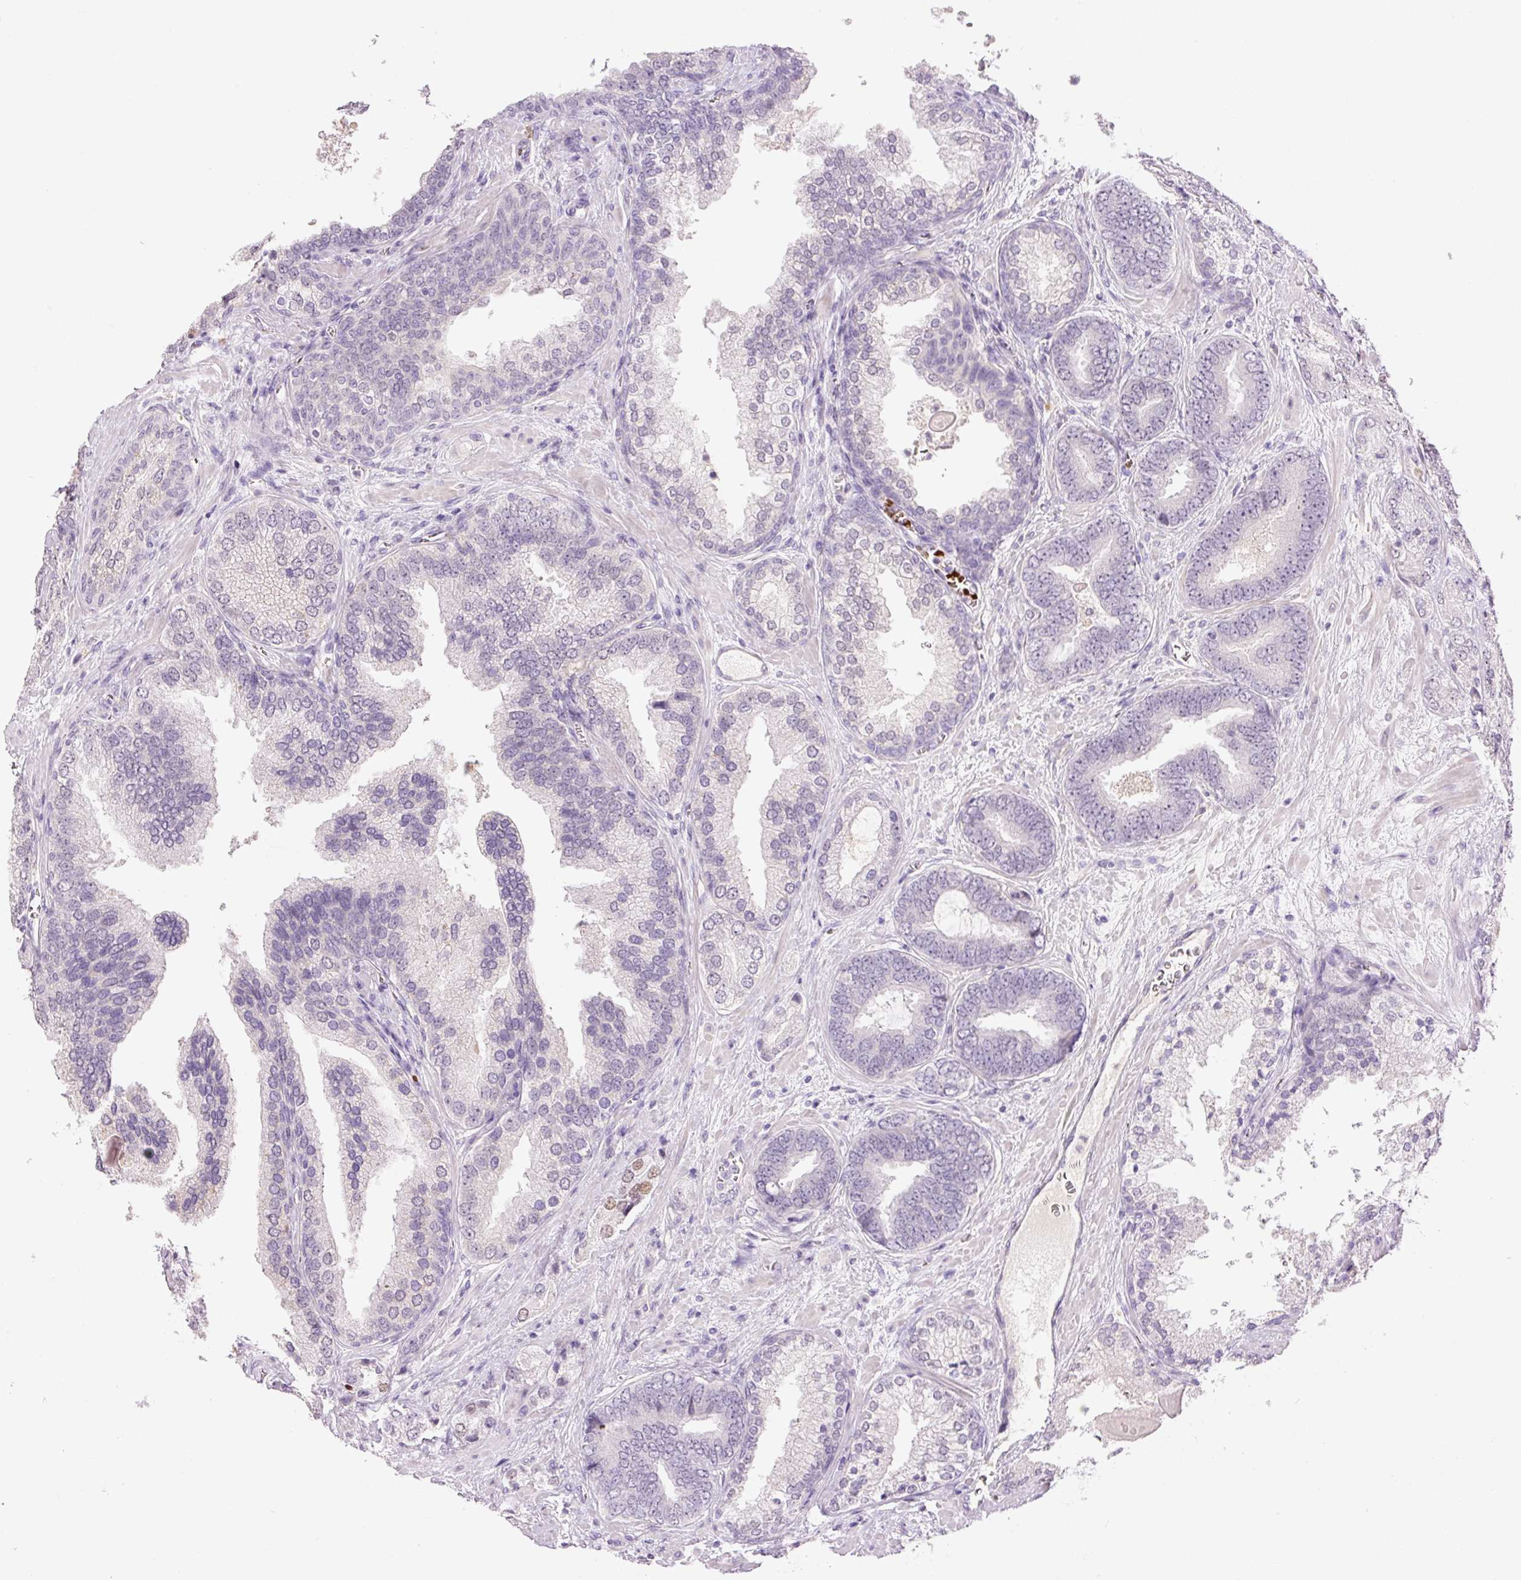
{"staining": {"intensity": "negative", "quantity": "none", "location": "none"}, "tissue": "prostate cancer", "cell_type": "Tumor cells", "image_type": "cancer", "snomed": [{"axis": "morphology", "description": "Adenocarcinoma, High grade"}, {"axis": "topography", "description": "Prostate"}], "caption": "A histopathology image of adenocarcinoma (high-grade) (prostate) stained for a protein reveals no brown staining in tumor cells.", "gene": "LY6G6D", "patient": {"sex": "male", "age": 63}}